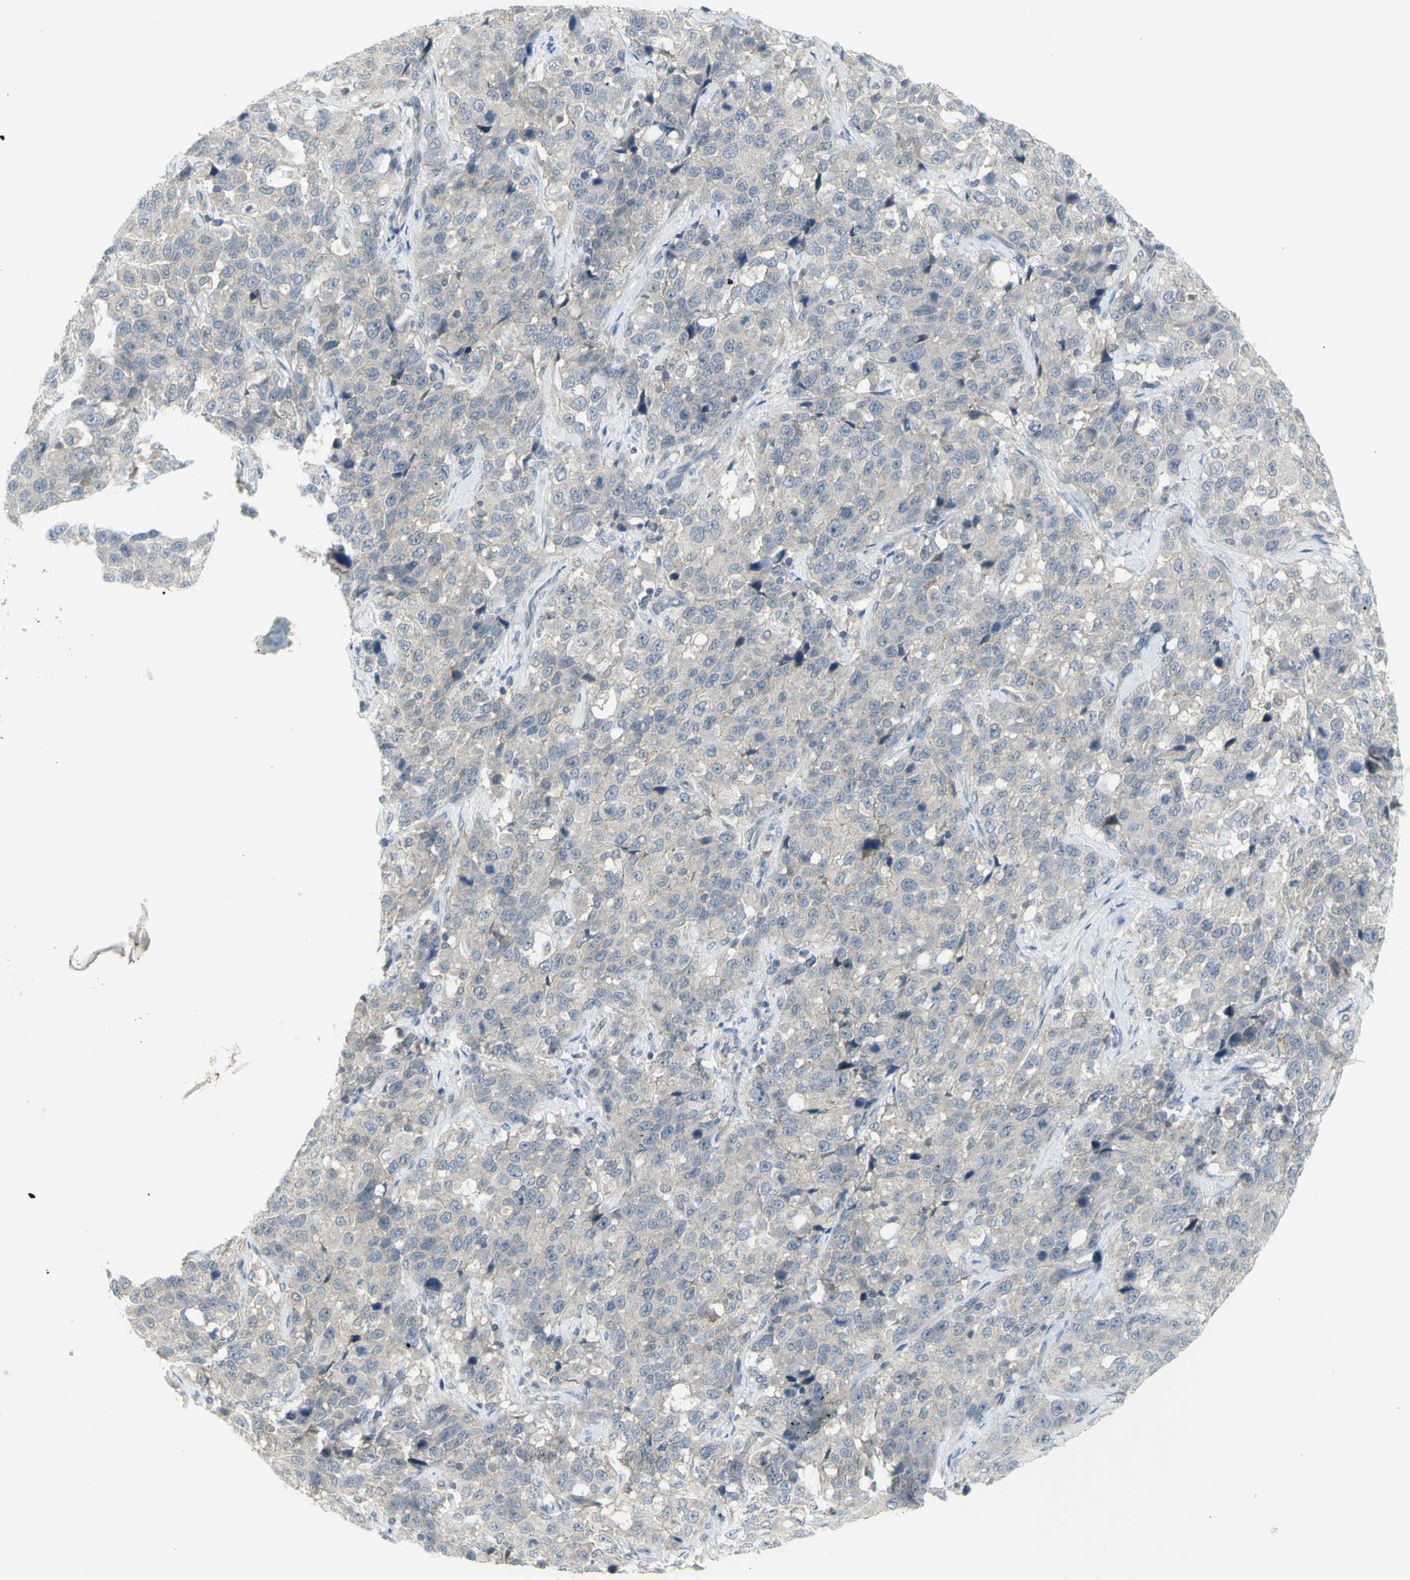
{"staining": {"intensity": "negative", "quantity": "none", "location": "none"}, "tissue": "stomach cancer", "cell_type": "Tumor cells", "image_type": "cancer", "snomed": [{"axis": "morphology", "description": "Normal tissue, NOS"}, {"axis": "morphology", "description": "Adenocarcinoma, NOS"}, {"axis": "topography", "description": "Stomach"}], "caption": "This is a micrograph of IHC staining of stomach cancer (adenocarcinoma), which shows no expression in tumor cells.", "gene": "SH3GL2", "patient": {"sex": "male", "age": 48}}